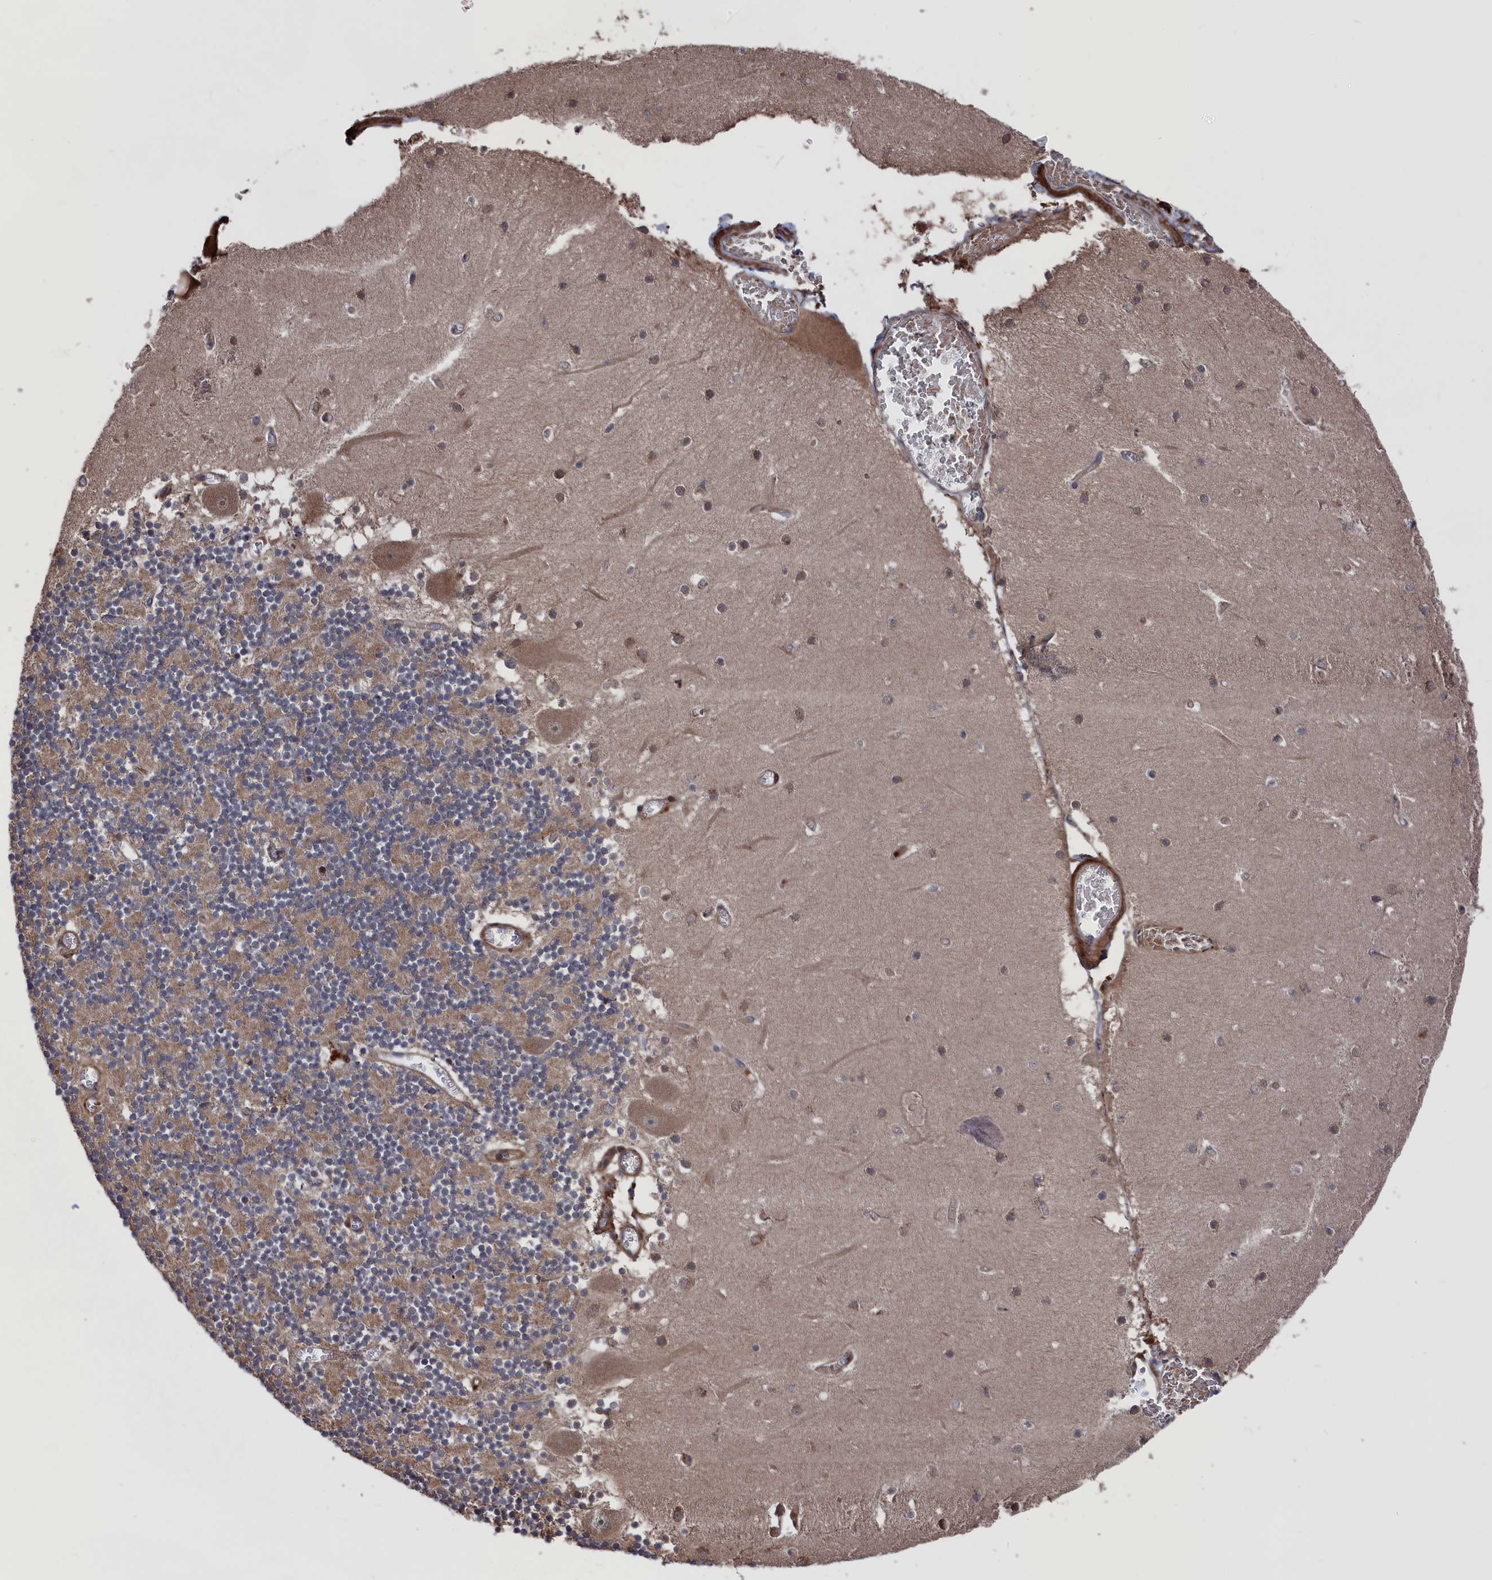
{"staining": {"intensity": "moderate", "quantity": "25%-75%", "location": "cytoplasmic/membranous"}, "tissue": "cerebellum", "cell_type": "Cells in granular layer", "image_type": "normal", "snomed": [{"axis": "morphology", "description": "Normal tissue, NOS"}, {"axis": "topography", "description": "Cerebellum"}], "caption": "Immunohistochemistry micrograph of unremarkable human cerebellum stained for a protein (brown), which shows medium levels of moderate cytoplasmic/membranous positivity in approximately 25%-75% of cells in granular layer.", "gene": "PLA2G15", "patient": {"sex": "female", "age": 28}}